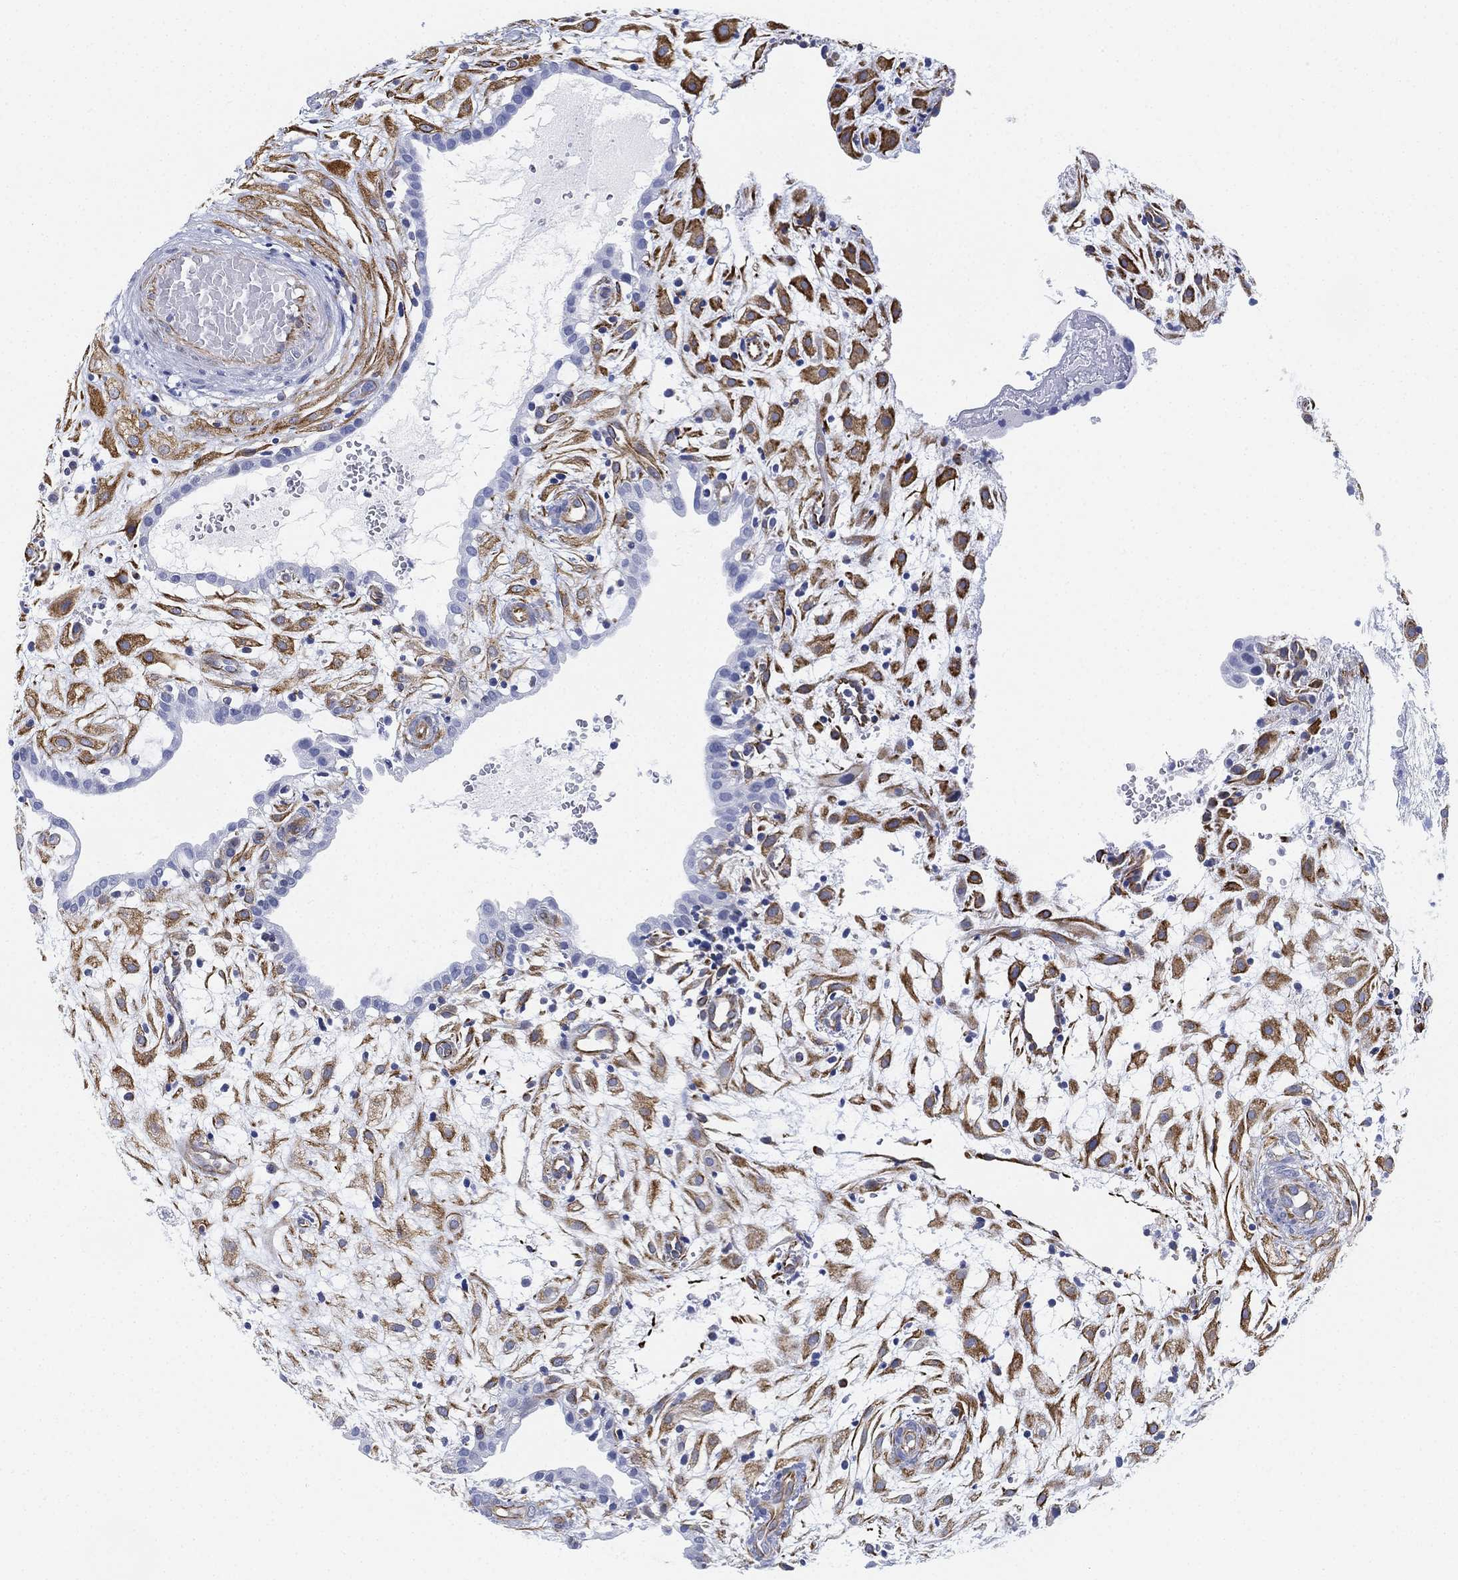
{"staining": {"intensity": "negative", "quantity": "none", "location": "none"}, "tissue": "placenta", "cell_type": "Decidual cells", "image_type": "normal", "snomed": [{"axis": "morphology", "description": "Normal tissue, NOS"}, {"axis": "topography", "description": "Placenta"}], "caption": "Protein analysis of normal placenta demonstrates no significant expression in decidual cells. (Stains: DAB immunohistochemistry (IHC) with hematoxylin counter stain, Microscopy: brightfield microscopy at high magnification).", "gene": "PSKH2", "patient": {"sex": "female", "age": 24}}